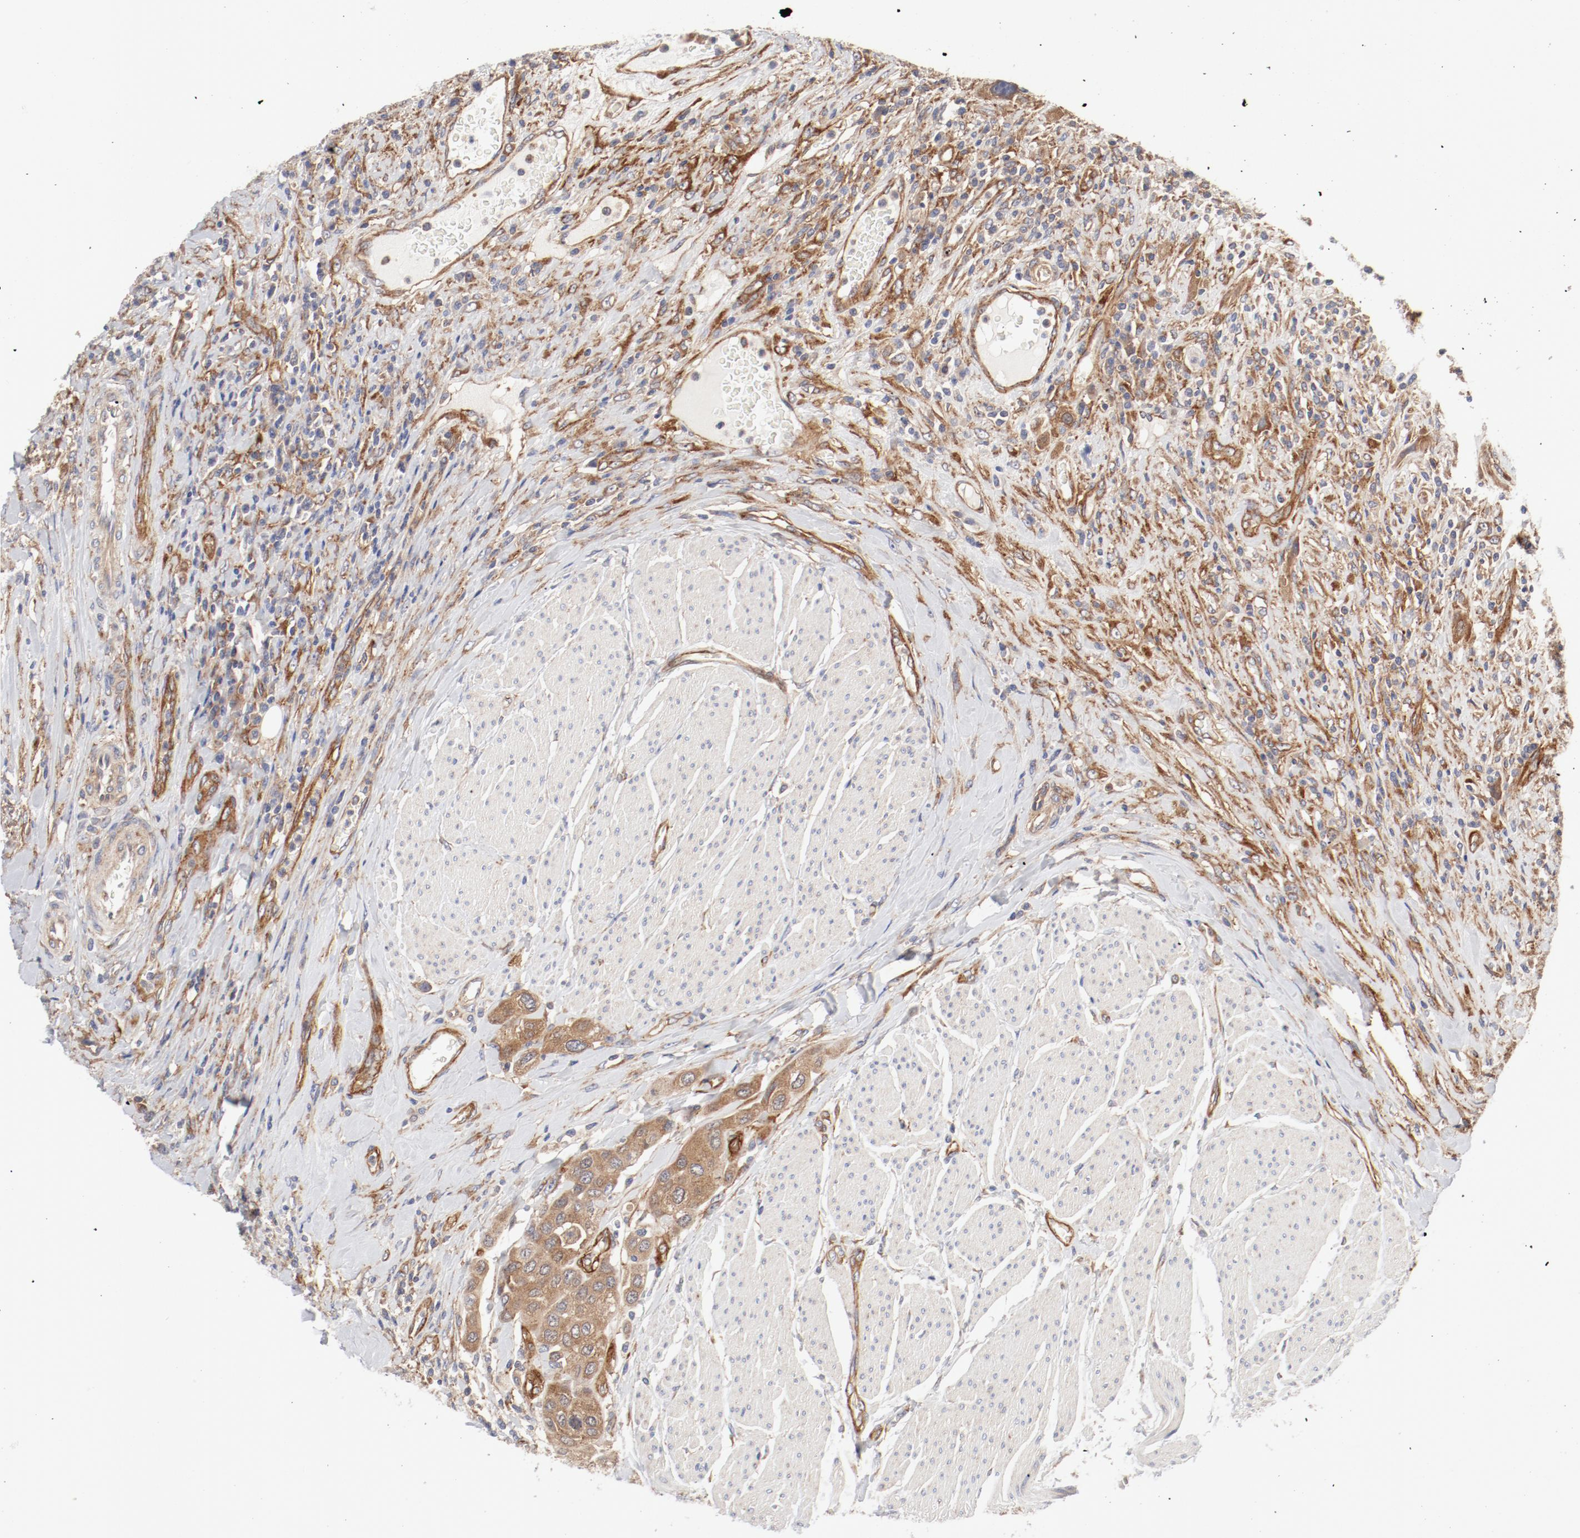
{"staining": {"intensity": "moderate", "quantity": ">75%", "location": "cytoplasmic/membranous"}, "tissue": "urothelial cancer", "cell_type": "Tumor cells", "image_type": "cancer", "snomed": [{"axis": "morphology", "description": "Urothelial carcinoma, High grade"}, {"axis": "topography", "description": "Urinary bladder"}], "caption": "Urothelial carcinoma (high-grade) was stained to show a protein in brown. There is medium levels of moderate cytoplasmic/membranous positivity in approximately >75% of tumor cells.", "gene": "AP2A1", "patient": {"sex": "male", "age": 50}}